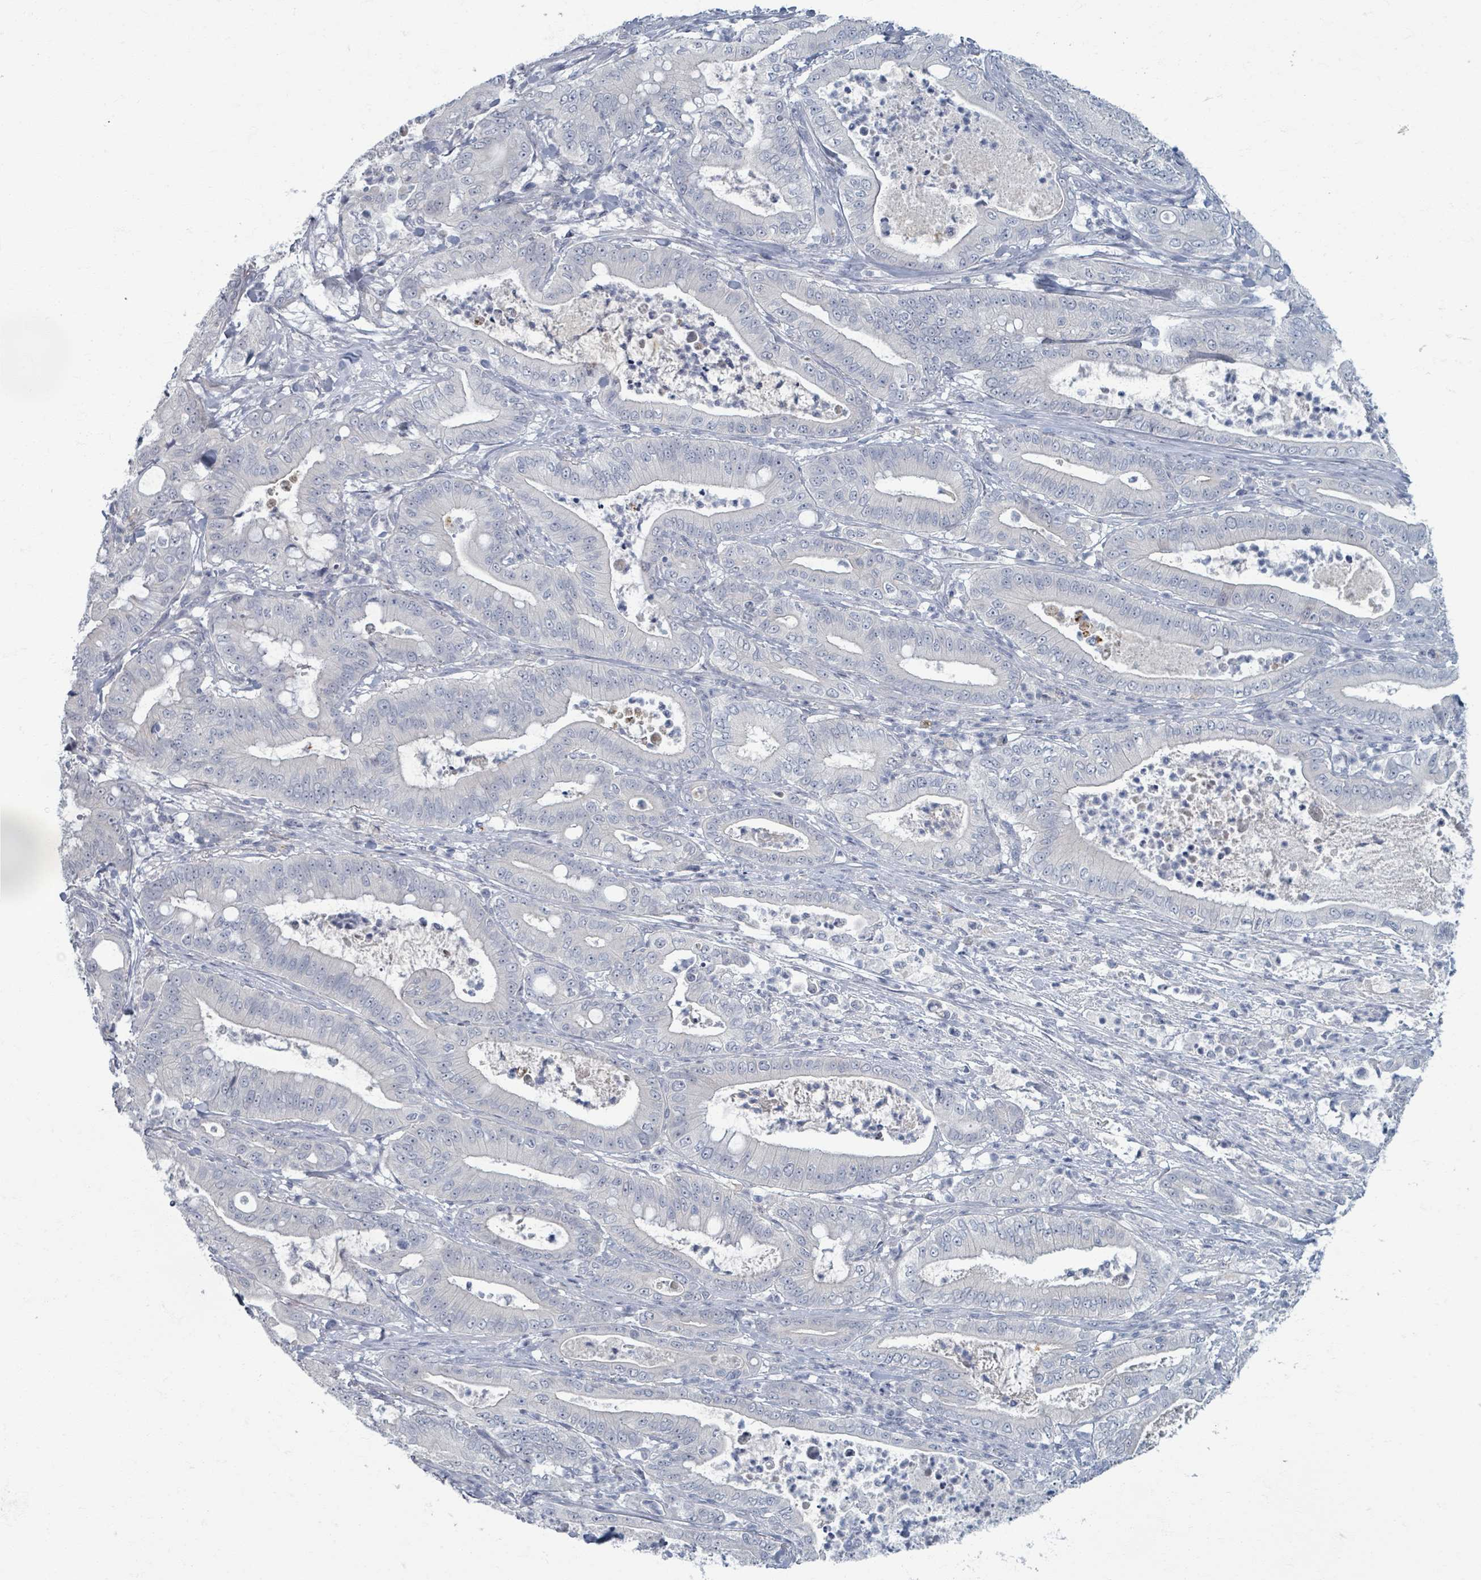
{"staining": {"intensity": "negative", "quantity": "none", "location": "none"}, "tissue": "pancreatic cancer", "cell_type": "Tumor cells", "image_type": "cancer", "snomed": [{"axis": "morphology", "description": "Adenocarcinoma, NOS"}, {"axis": "topography", "description": "Pancreas"}], "caption": "Micrograph shows no significant protein expression in tumor cells of adenocarcinoma (pancreatic). (DAB IHC with hematoxylin counter stain).", "gene": "WNT11", "patient": {"sex": "male", "age": 71}}